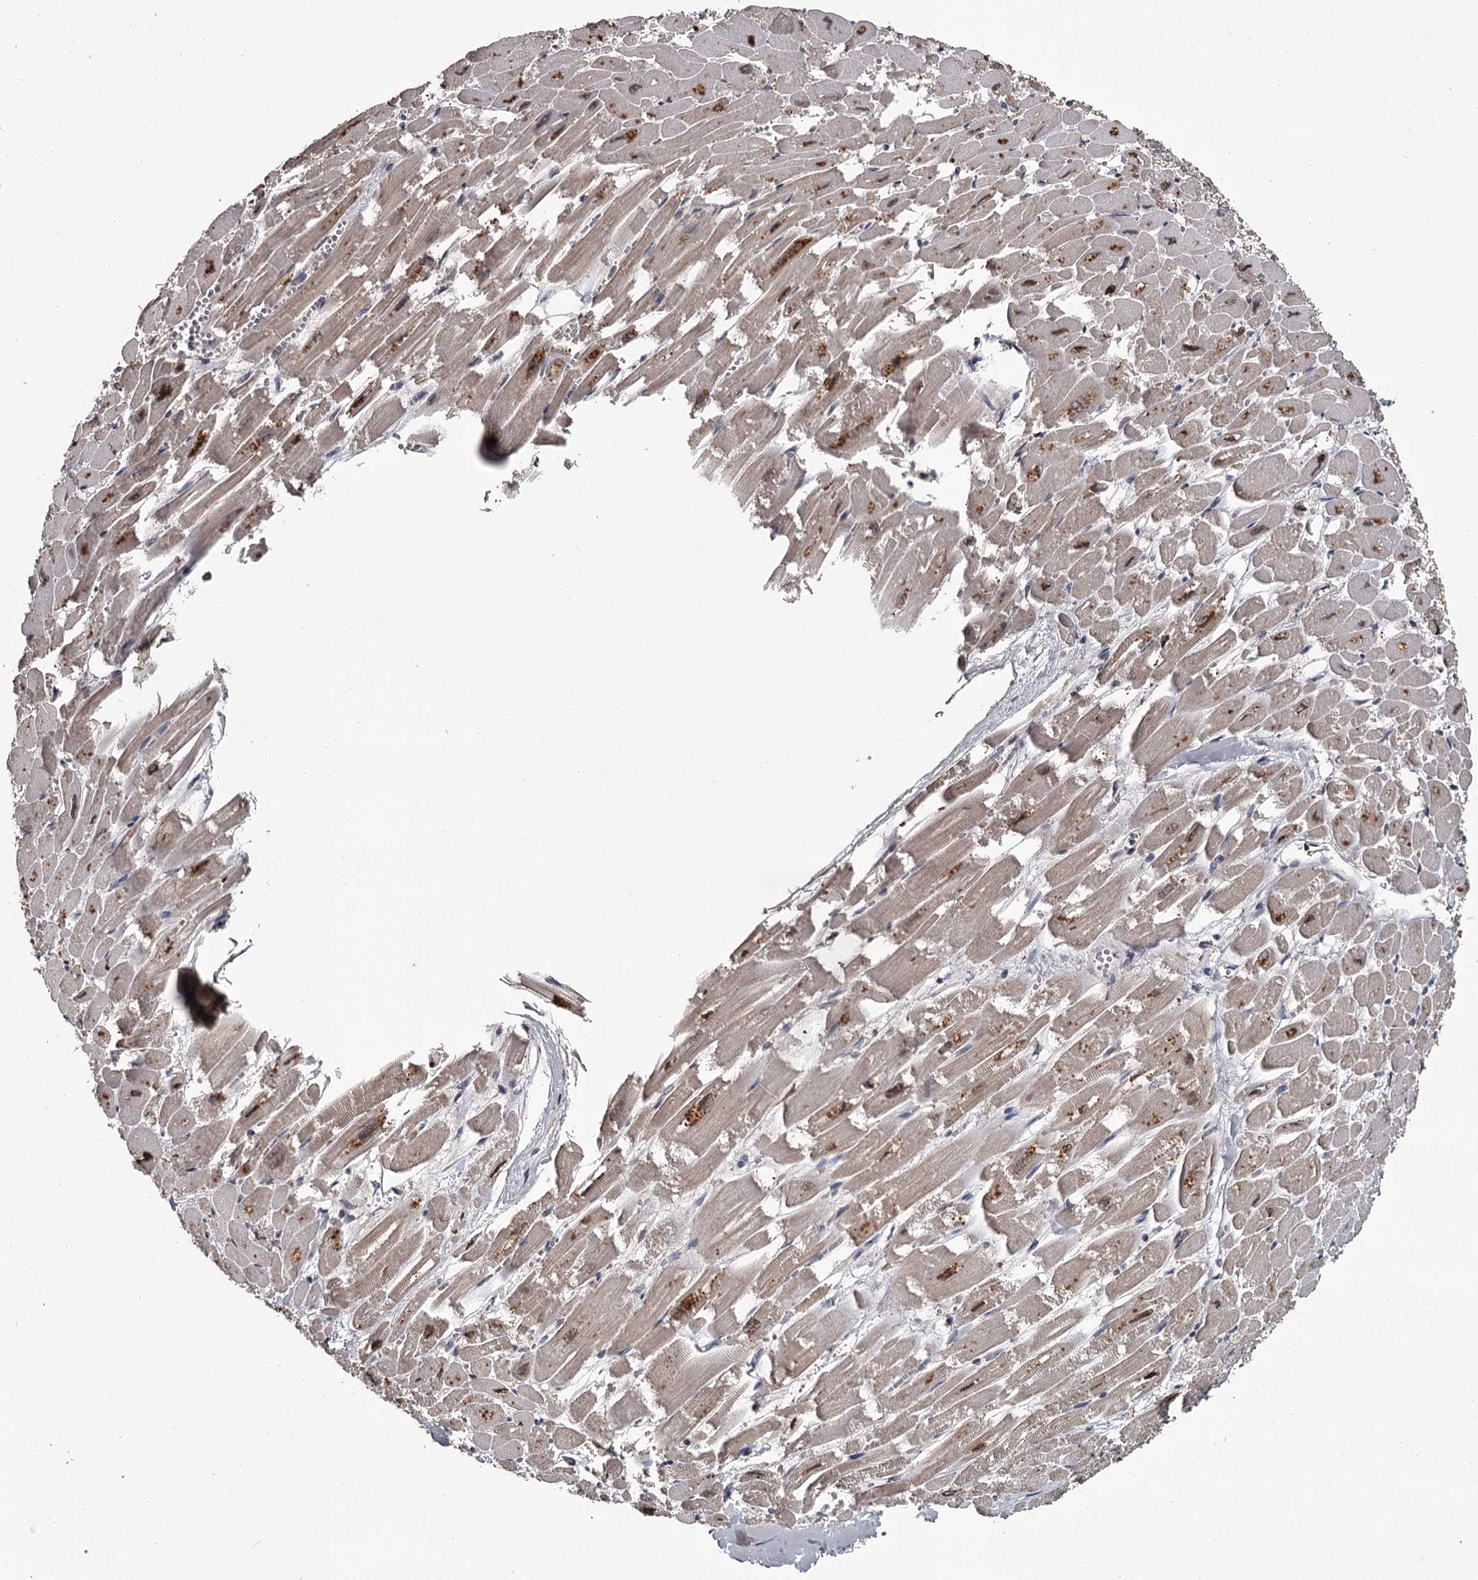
{"staining": {"intensity": "moderate", "quantity": "25%-75%", "location": "cytoplasmic/membranous,nuclear"}, "tissue": "heart muscle", "cell_type": "Cardiomyocytes", "image_type": "normal", "snomed": [{"axis": "morphology", "description": "Normal tissue, NOS"}, {"axis": "topography", "description": "Heart"}], "caption": "Immunohistochemistry micrograph of benign heart muscle: human heart muscle stained using immunohistochemistry (IHC) exhibits medium levels of moderate protein expression localized specifically in the cytoplasmic/membranous,nuclear of cardiomyocytes, appearing as a cytoplasmic/membranous,nuclear brown color.", "gene": "PRPF40B", "patient": {"sex": "male", "age": 54}}